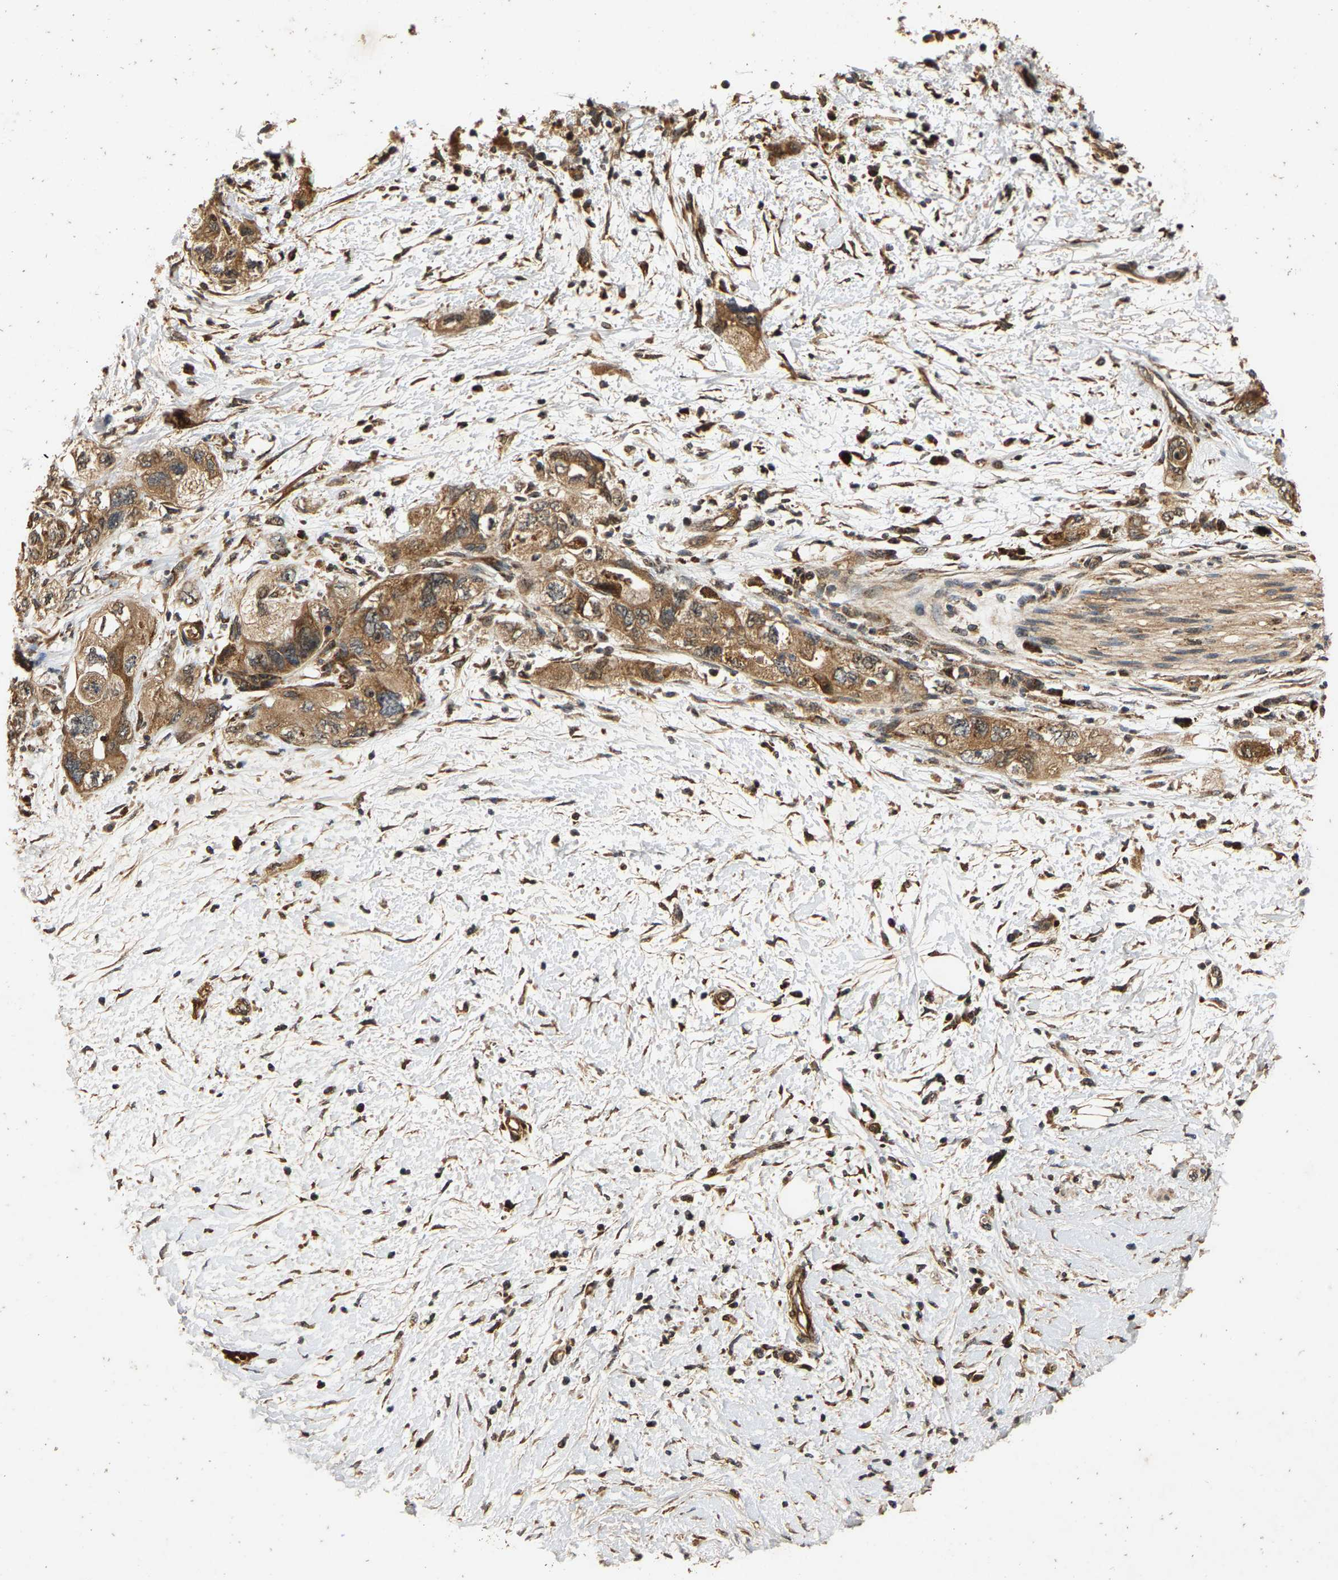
{"staining": {"intensity": "moderate", "quantity": ">75%", "location": "cytoplasmic/membranous"}, "tissue": "pancreatic cancer", "cell_type": "Tumor cells", "image_type": "cancer", "snomed": [{"axis": "morphology", "description": "Adenocarcinoma, NOS"}, {"axis": "topography", "description": "Pancreas"}], "caption": "A brown stain labels moderate cytoplasmic/membranous staining of a protein in human pancreatic cancer tumor cells.", "gene": "CIDEC", "patient": {"sex": "female", "age": 73}}